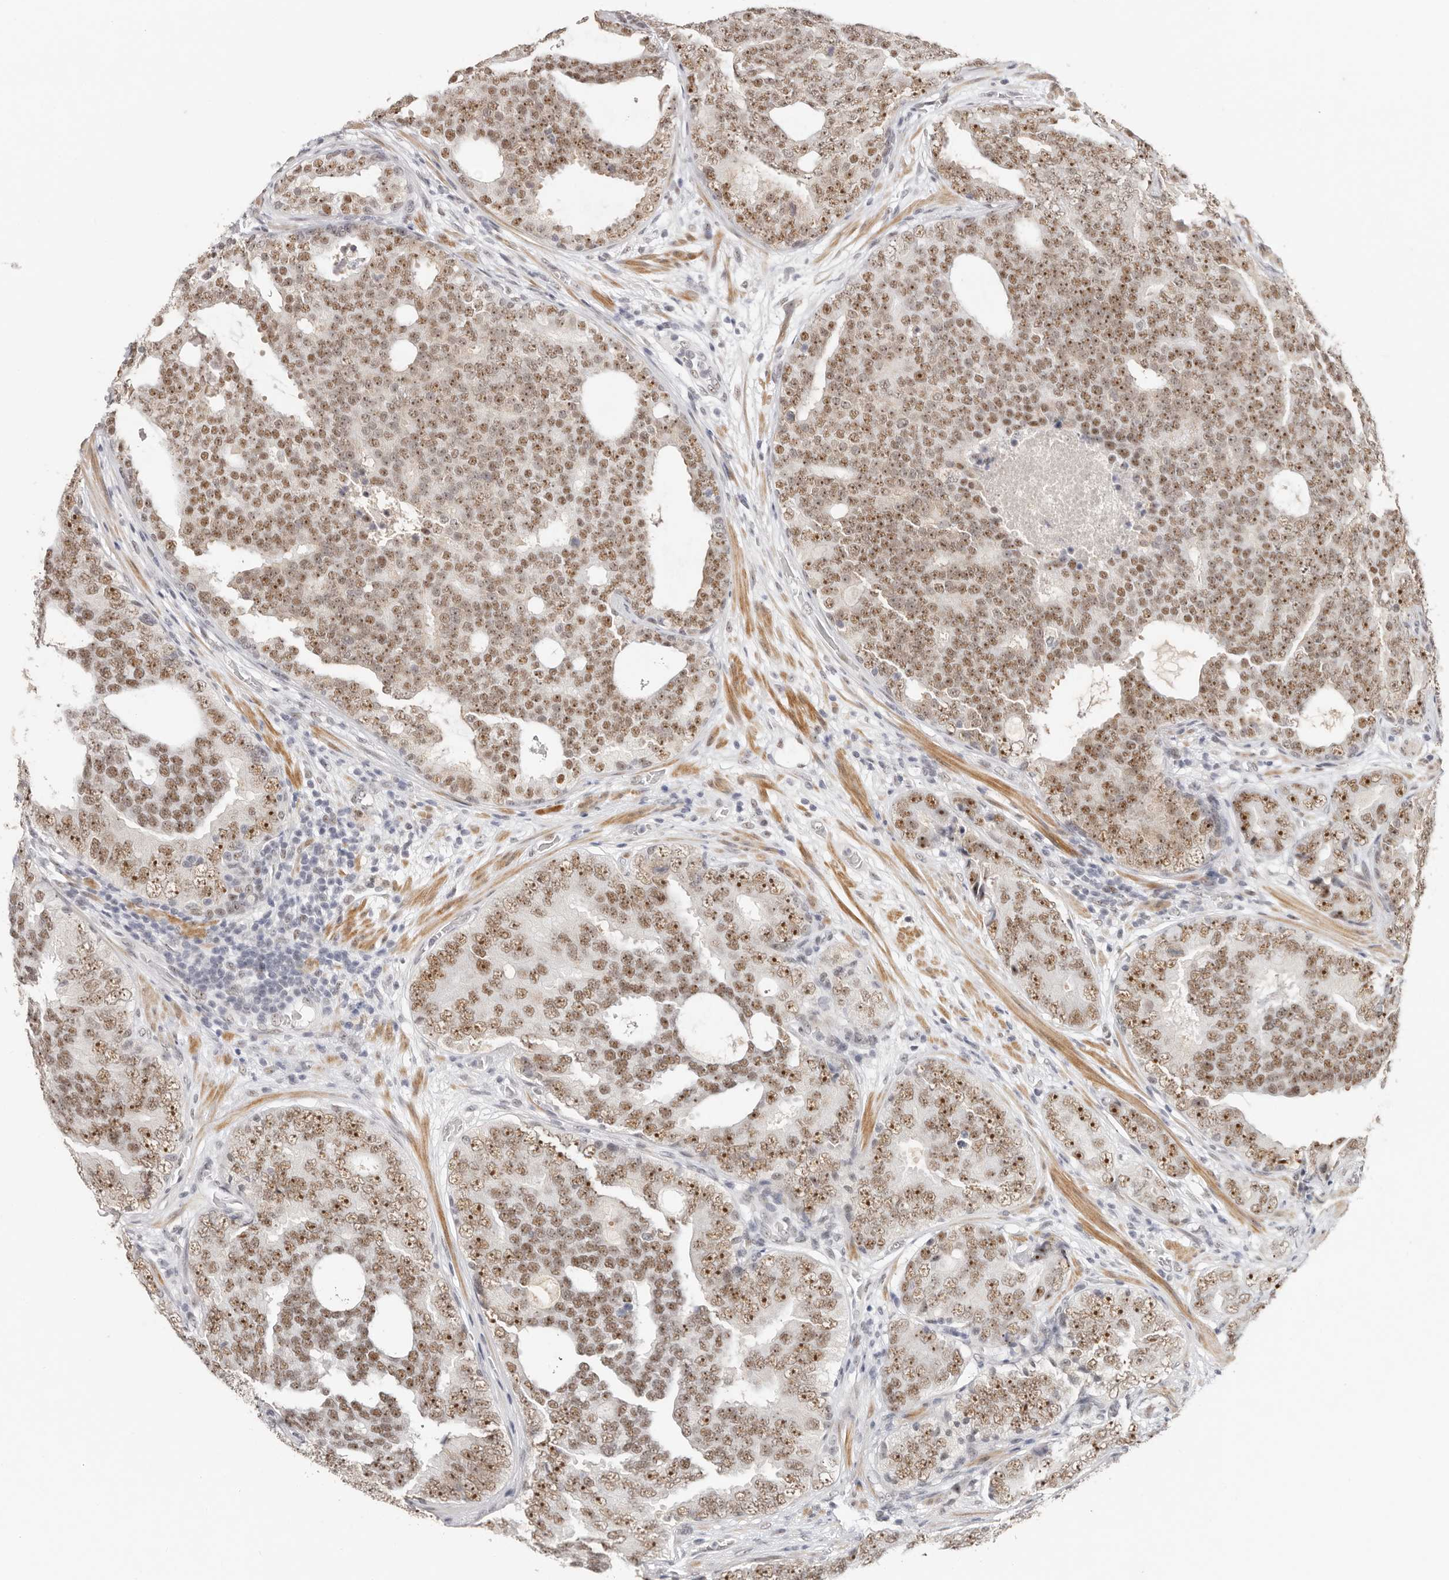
{"staining": {"intensity": "strong", "quantity": ">75%", "location": "nuclear"}, "tissue": "prostate cancer", "cell_type": "Tumor cells", "image_type": "cancer", "snomed": [{"axis": "morphology", "description": "Adenocarcinoma, High grade"}, {"axis": "topography", "description": "Prostate"}], "caption": "Immunohistochemical staining of prostate adenocarcinoma (high-grade) demonstrates high levels of strong nuclear protein staining in approximately >75% of tumor cells.", "gene": "LARP7", "patient": {"sex": "male", "age": 56}}